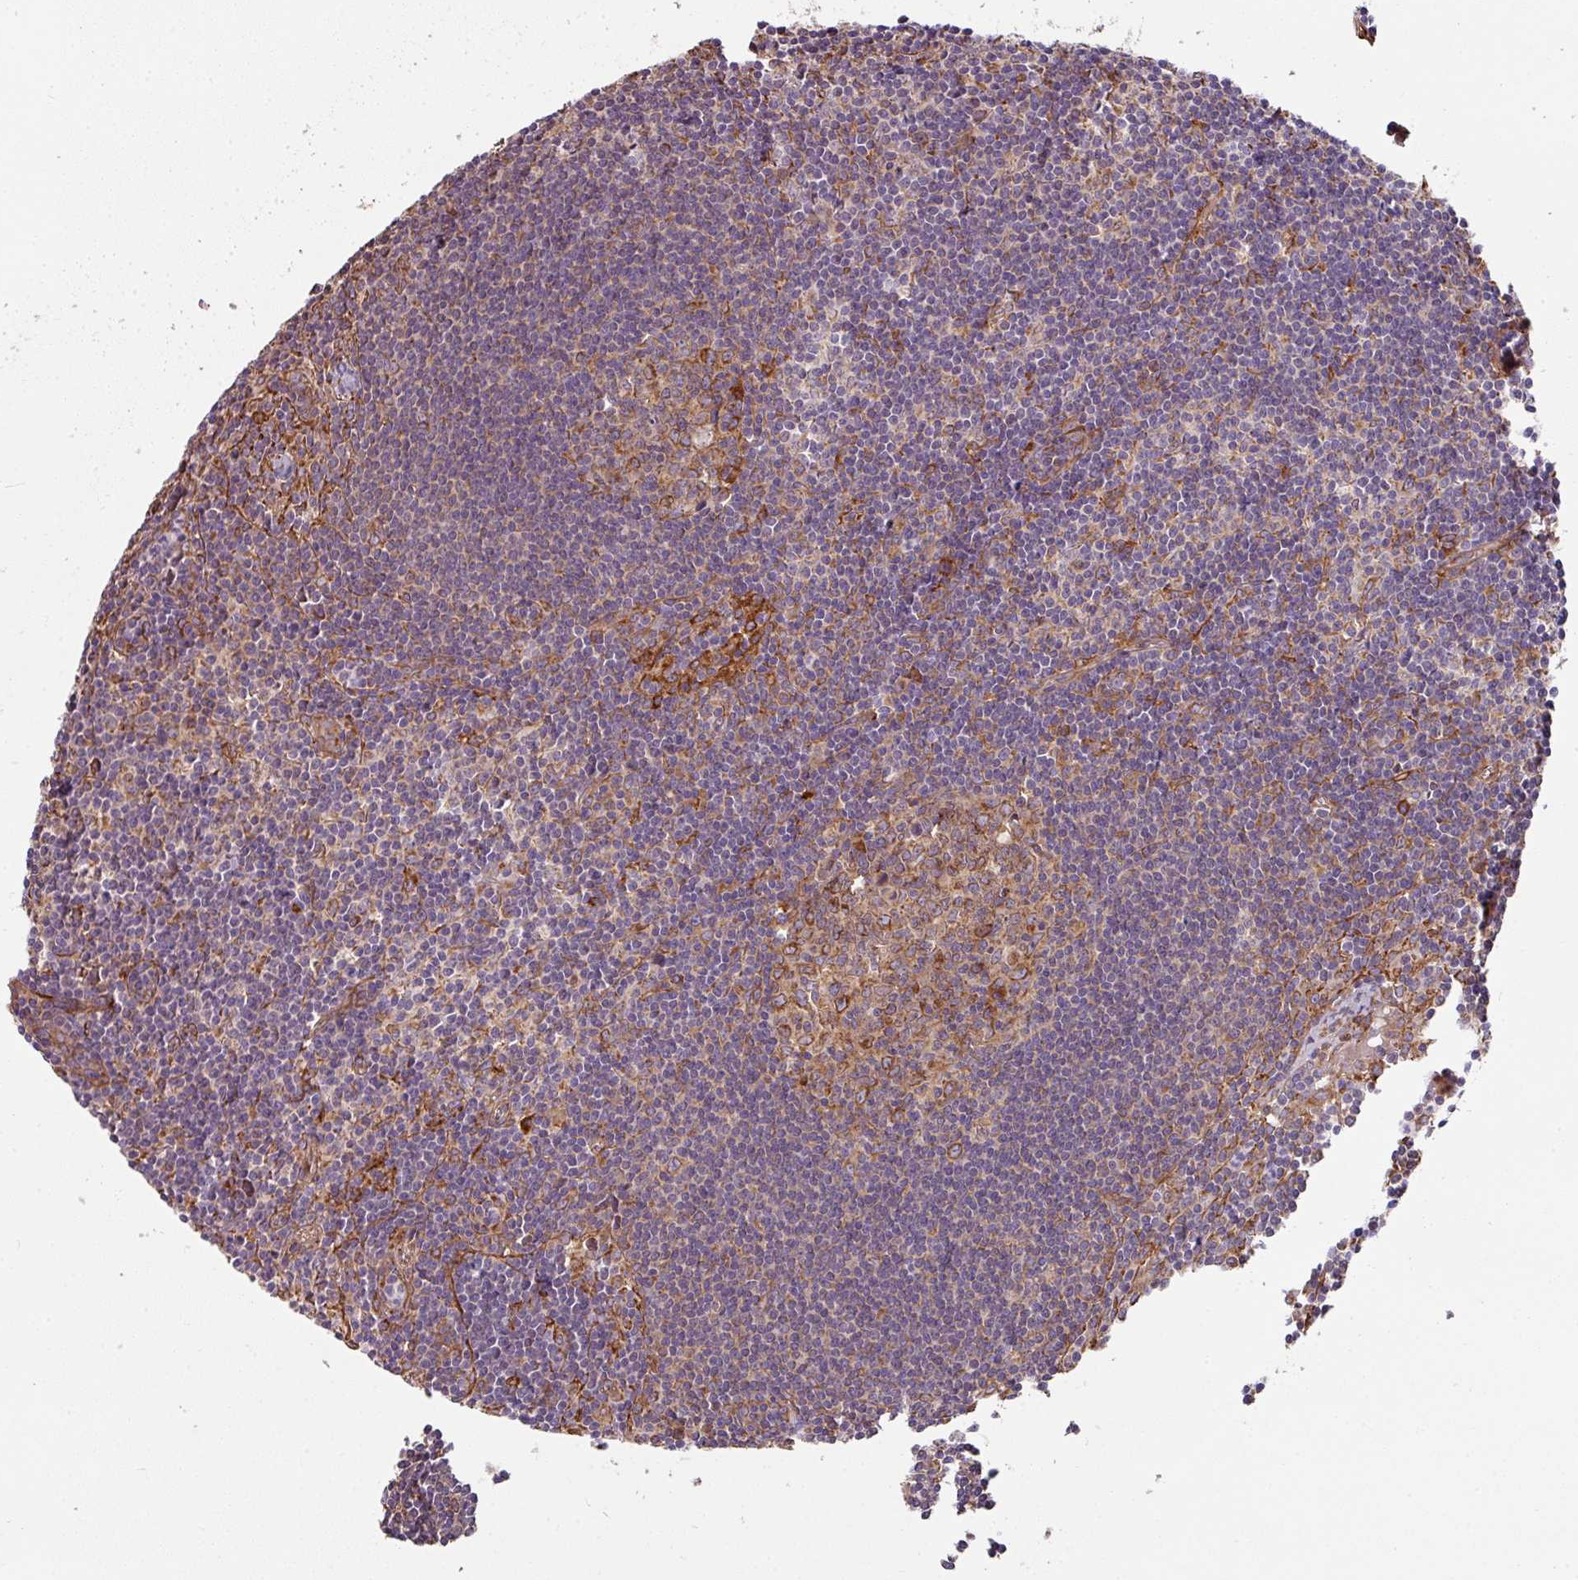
{"staining": {"intensity": "moderate", "quantity": "25%-75%", "location": "cytoplasmic/membranous"}, "tissue": "lymph node", "cell_type": "Germinal center cells", "image_type": "normal", "snomed": [{"axis": "morphology", "description": "Normal tissue, NOS"}, {"axis": "topography", "description": "Lymph node"}], "caption": "The histopathology image reveals staining of unremarkable lymph node, revealing moderate cytoplasmic/membranous protein positivity (brown color) within germinal center cells.", "gene": "FAT4", "patient": {"sex": "female", "age": 29}}